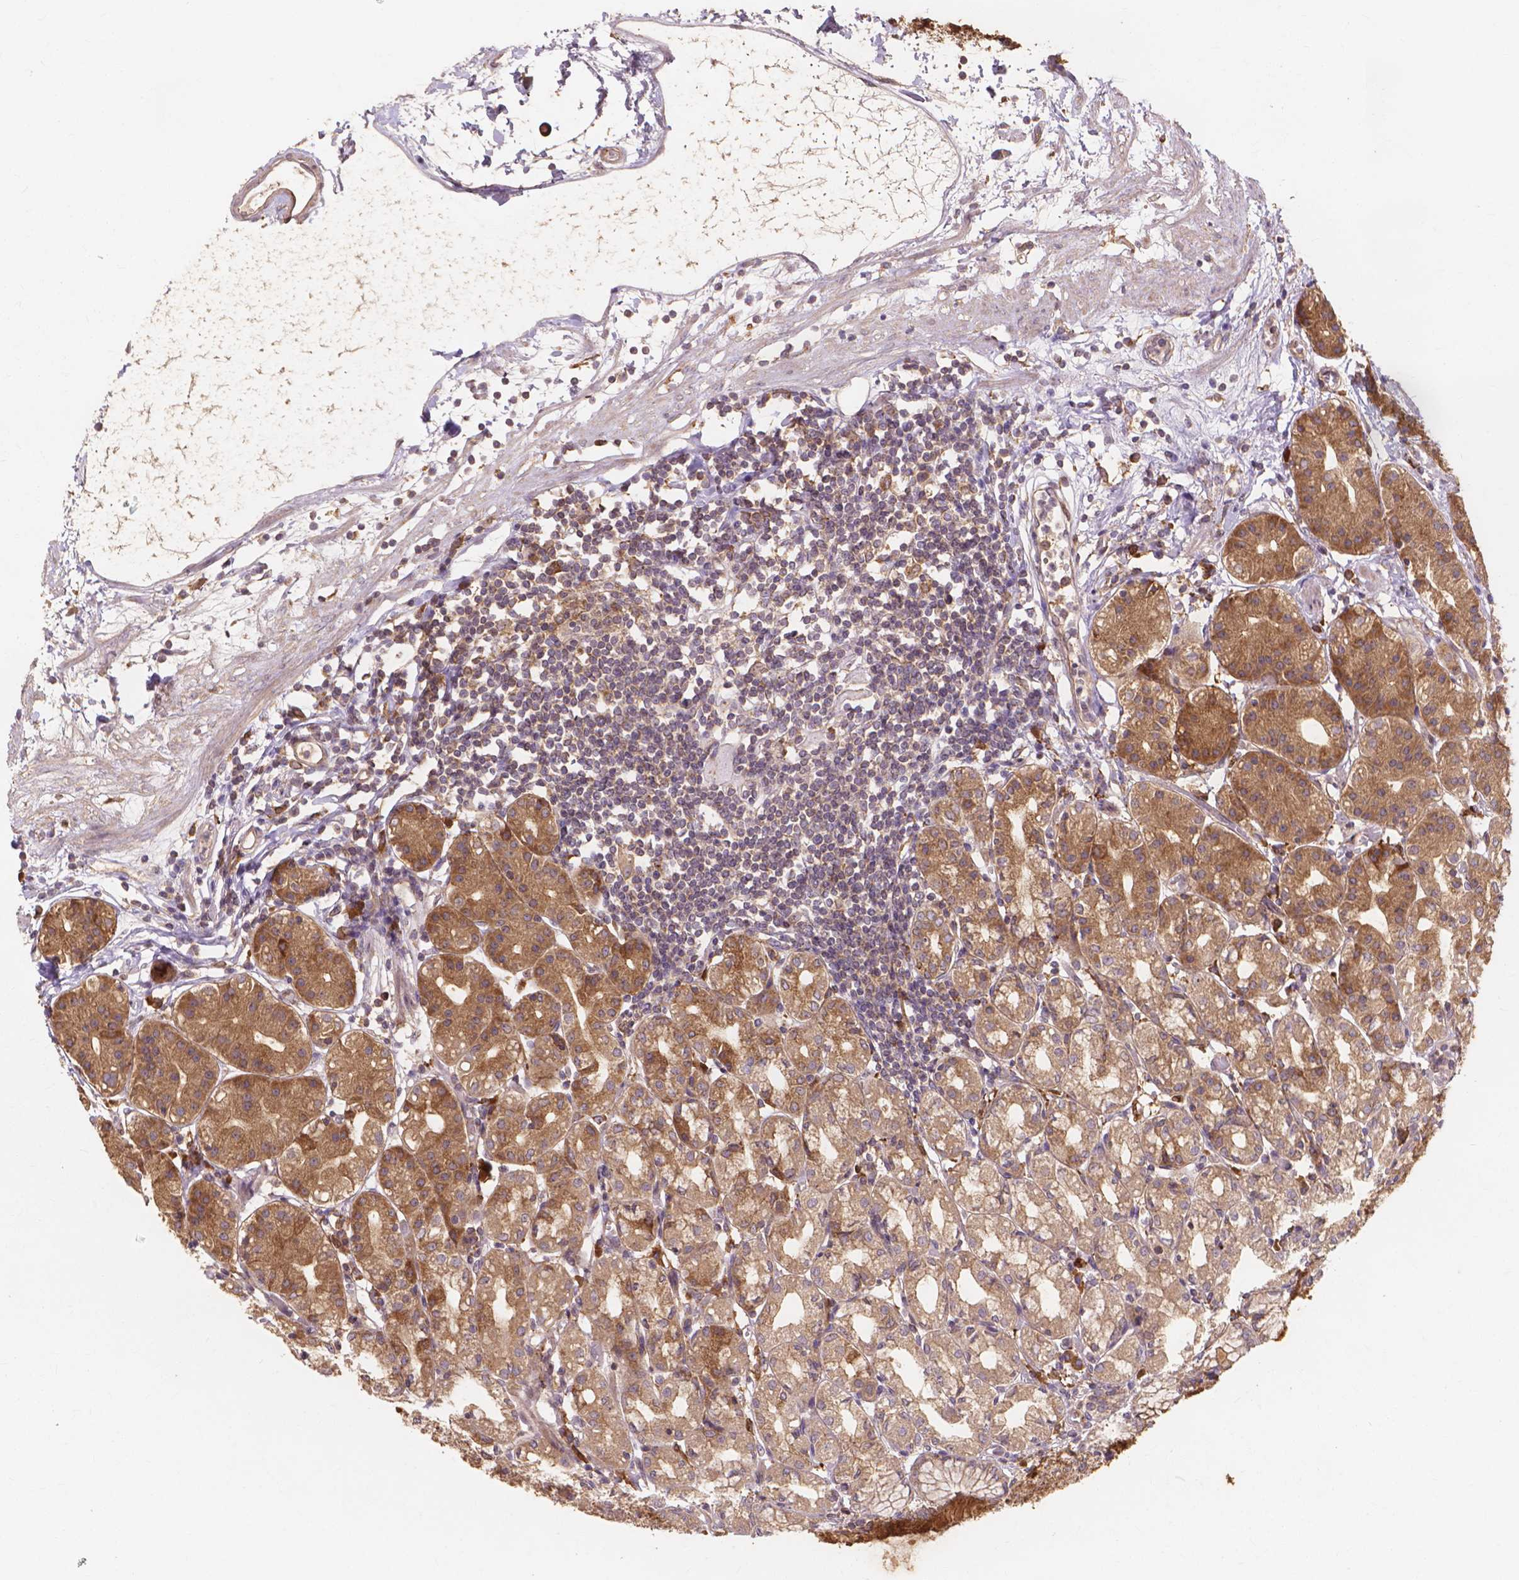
{"staining": {"intensity": "strong", "quantity": ">75%", "location": "cytoplasmic/membranous"}, "tissue": "stomach", "cell_type": "Glandular cells", "image_type": "normal", "snomed": [{"axis": "morphology", "description": "Normal tissue, NOS"}, {"axis": "topography", "description": "Skeletal muscle"}, {"axis": "topography", "description": "Stomach"}], "caption": "Brown immunohistochemical staining in benign human stomach exhibits strong cytoplasmic/membranous positivity in about >75% of glandular cells. (DAB IHC with brightfield microscopy, high magnification).", "gene": "TAB2", "patient": {"sex": "female", "age": 57}}